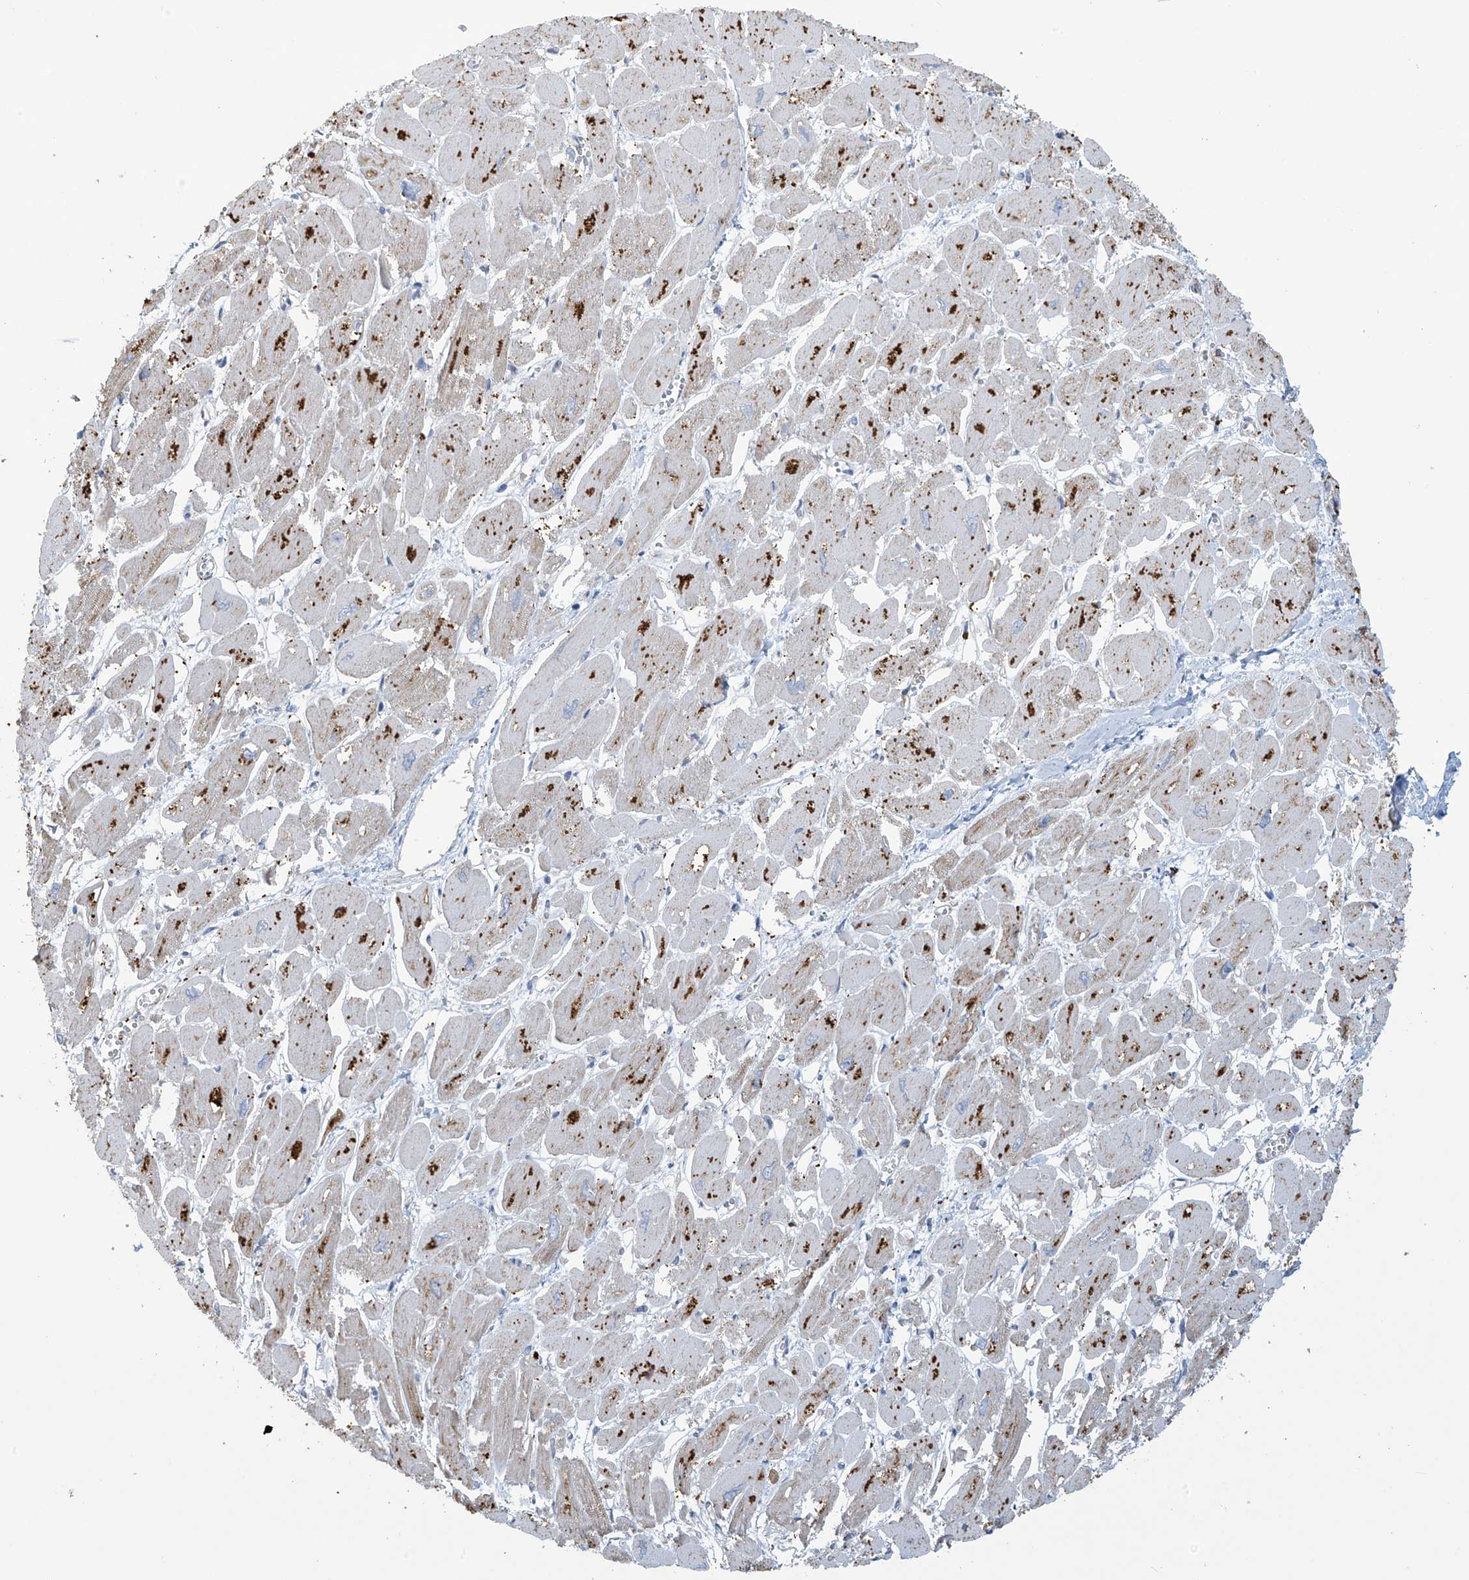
{"staining": {"intensity": "moderate", "quantity": "25%-75%", "location": "cytoplasmic/membranous"}, "tissue": "heart muscle", "cell_type": "Cardiomyocytes", "image_type": "normal", "snomed": [{"axis": "morphology", "description": "Normal tissue, NOS"}, {"axis": "topography", "description": "Heart"}], "caption": "Immunohistochemistry image of benign human heart muscle stained for a protein (brown), which demonstrates medium levels of moderate cytoplasmic/membranous positivity in approximately 25%-75% of cardiomyocytes.", "gene": "OGT", "patient": {"sex": "male", "age": 54}}